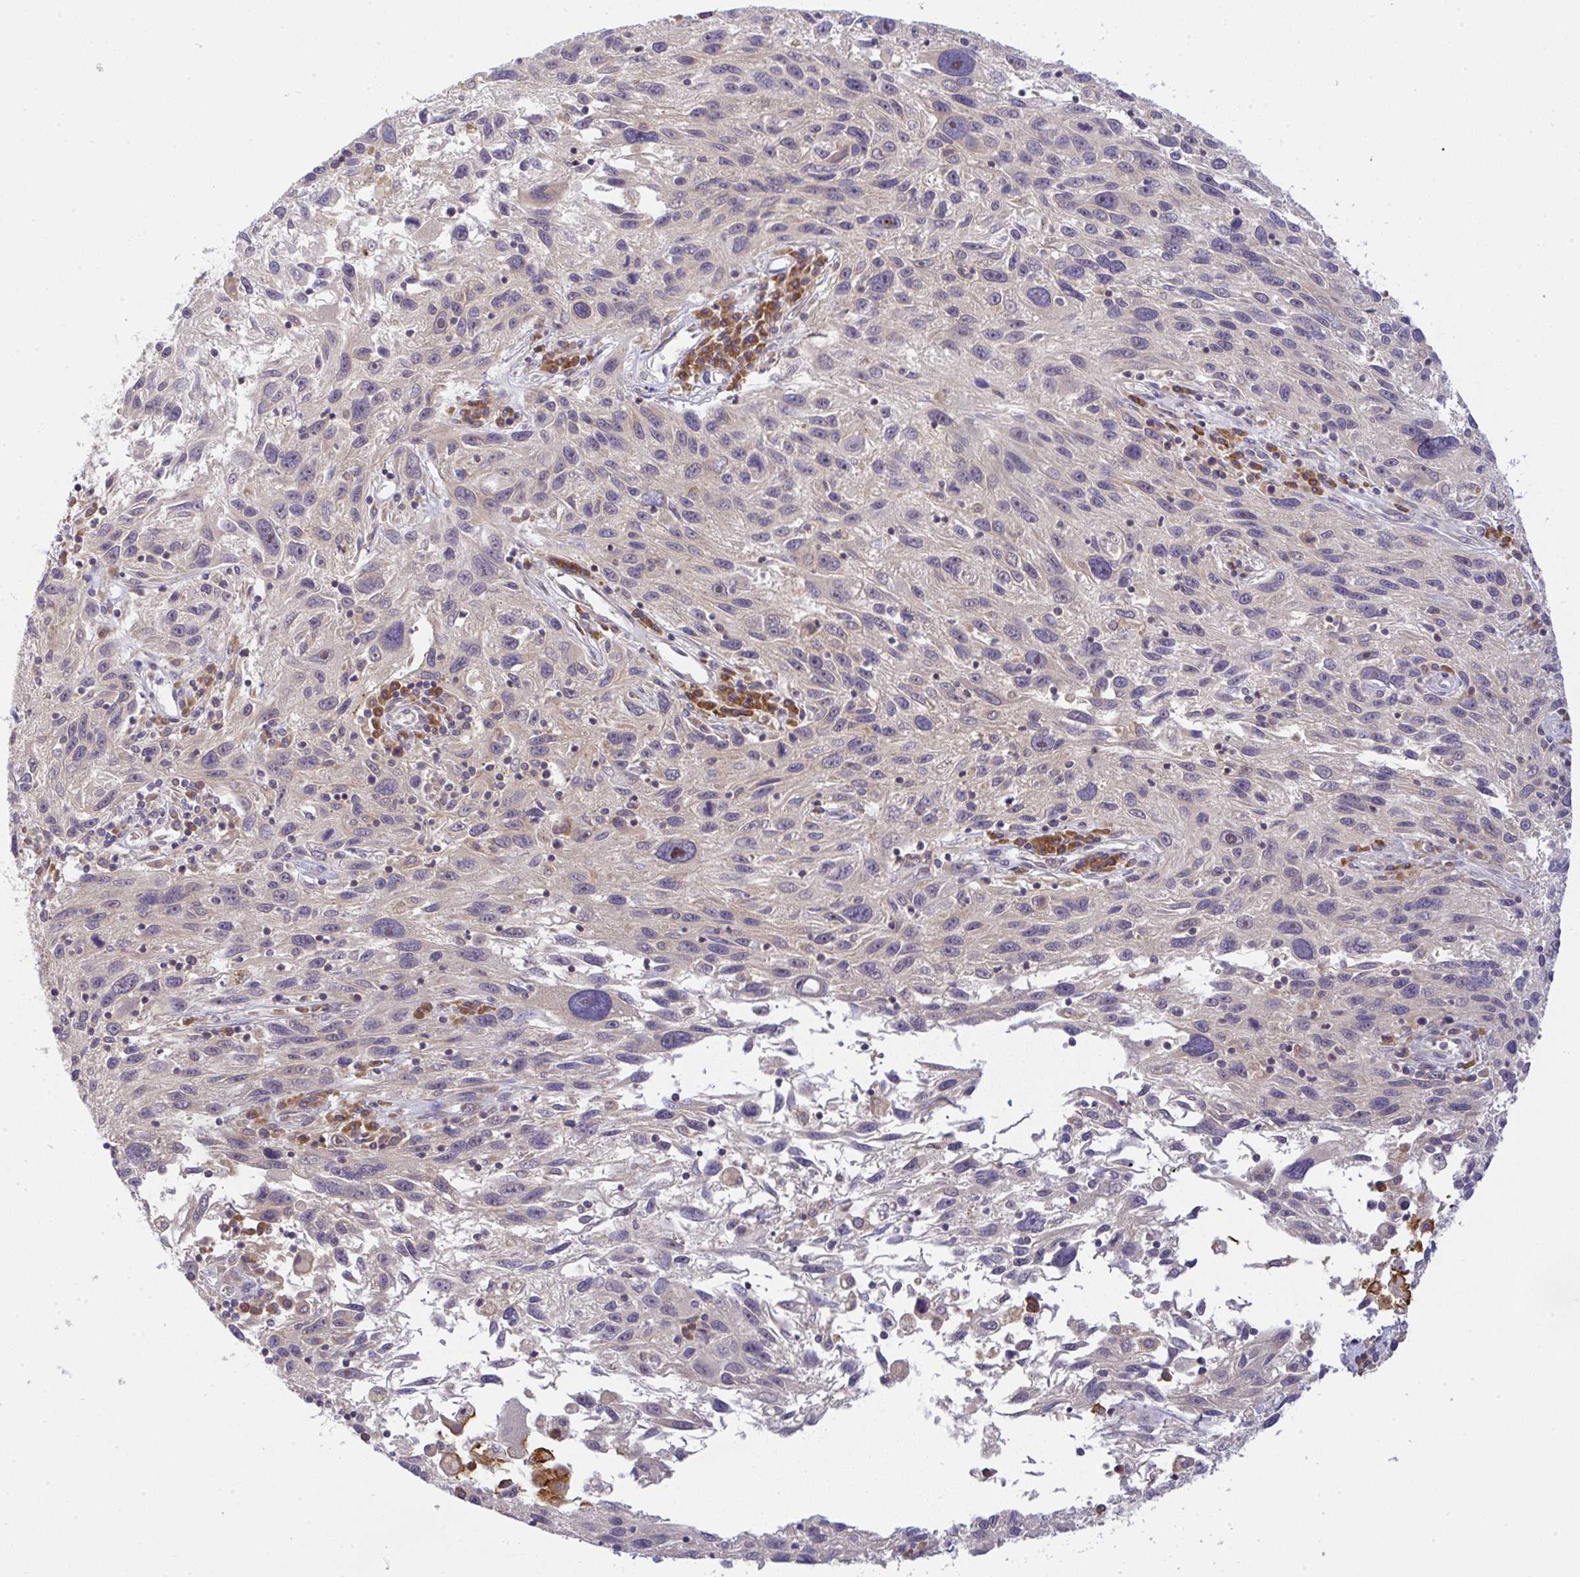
{"staining": {"intensity": "negative", "quantity": "none", "location": "none"}, "tissue": "melanoma", "cell_type": "Tumor cells", "image_type": "cancer", "snomed": [{"axis": "morphology", "description": "Malignant melanoma, NOS"}, {"axis": "topography", "description": "Skin"}], "caption": "Tumor cells are negative for protein expression in human melanoma. The staining is performed using DAB (3,3'-diaminobenzidine) brown chromogen with nuclei counter-stained in using hematoxylin.", "gene": "DERL2", "patient": {"sex": "male", "age": 53}}